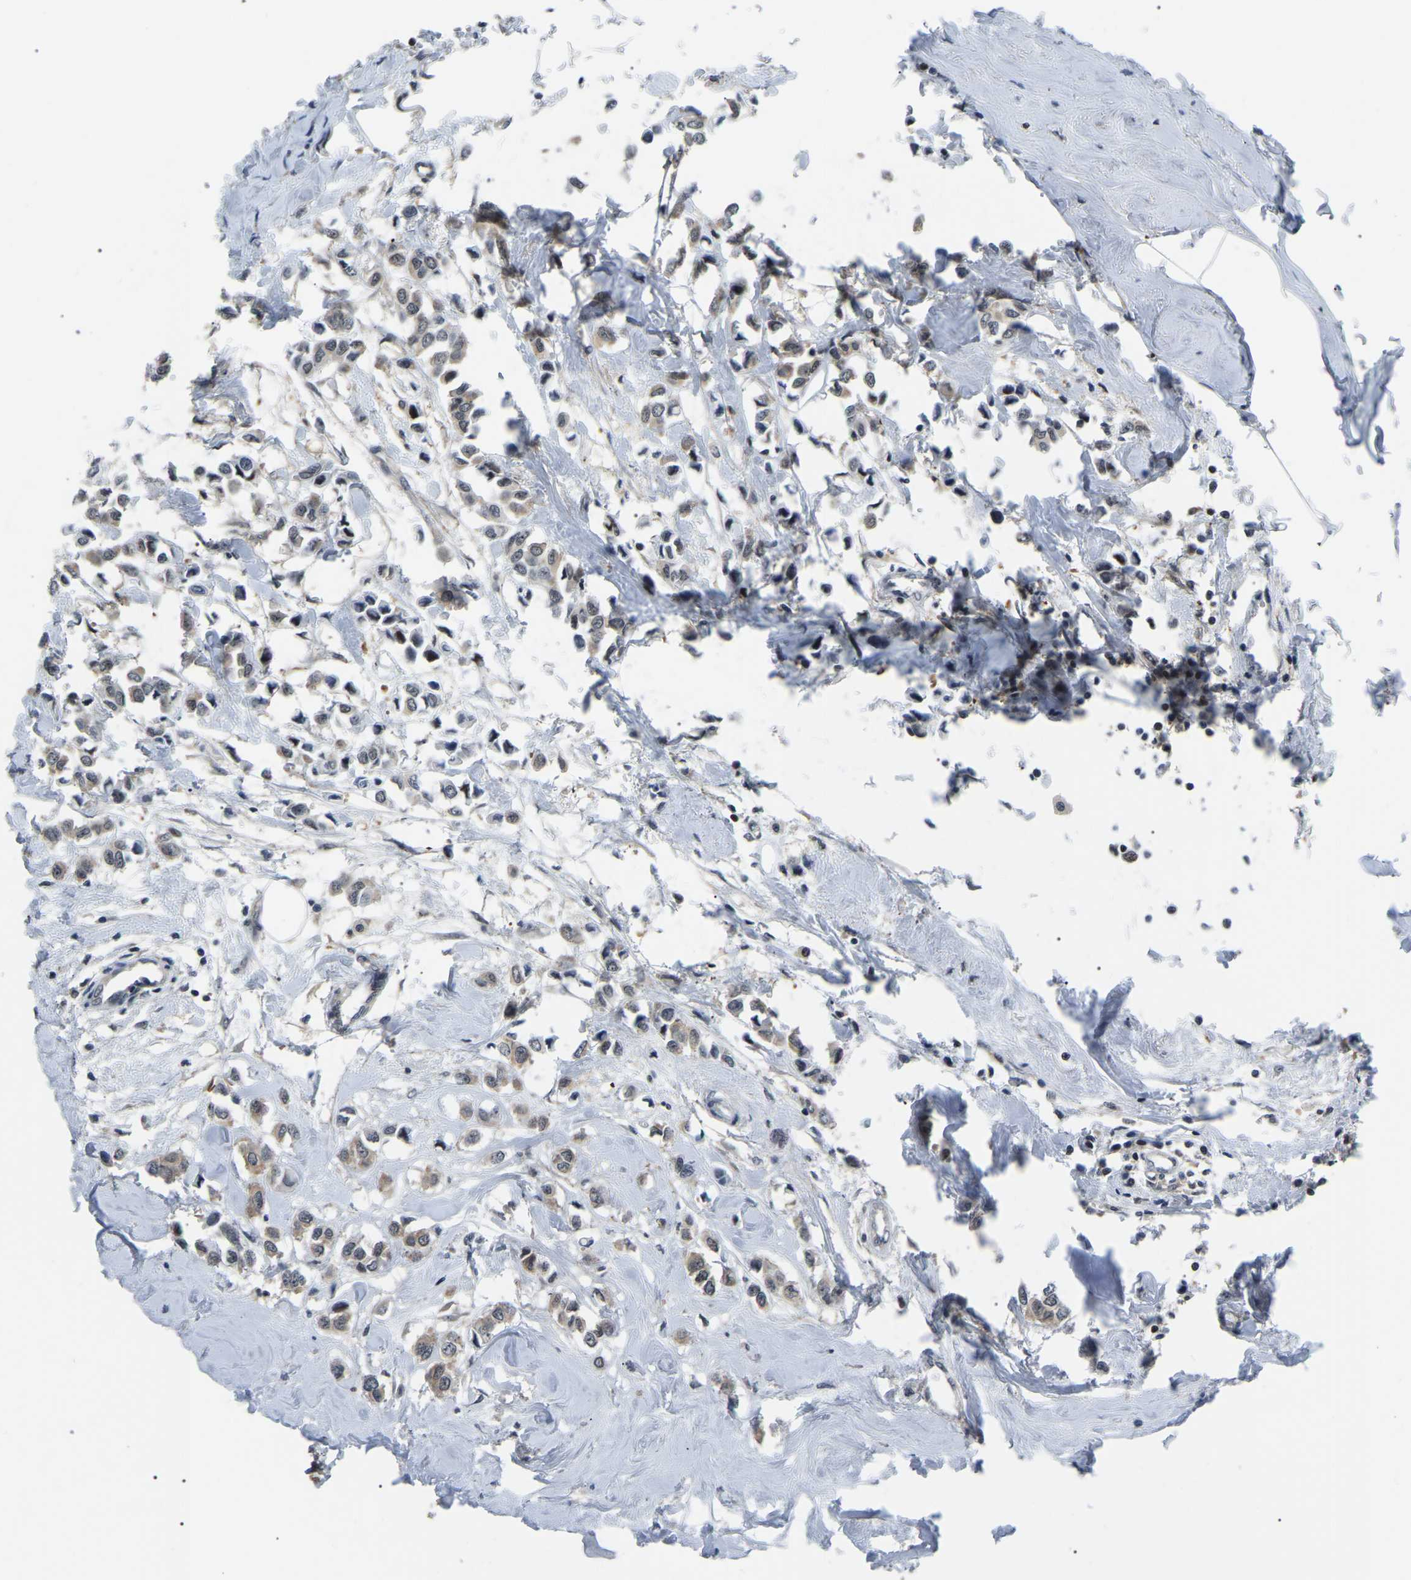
{"staining": {"intensity": "weak", "quantity": ">75%", "location": "cytoplasmic/membranous"}, "tissue": "breast cancer", "cell_type": "Tumor cells", "image_type": "cancer", "snomed": [{"axis": "morphology", "description": "Lobular carcinoma"}, {"axis": "topography", "description": "Breast"}], "caption": "Protein expression analysis of human breast cancer (lobular carcinoma) reveals weak cytoplasmic/membranous staining in about >75% of tumor cells.", "gene": "RRP1B", "patient": {"sex": "female", "age": 51}}